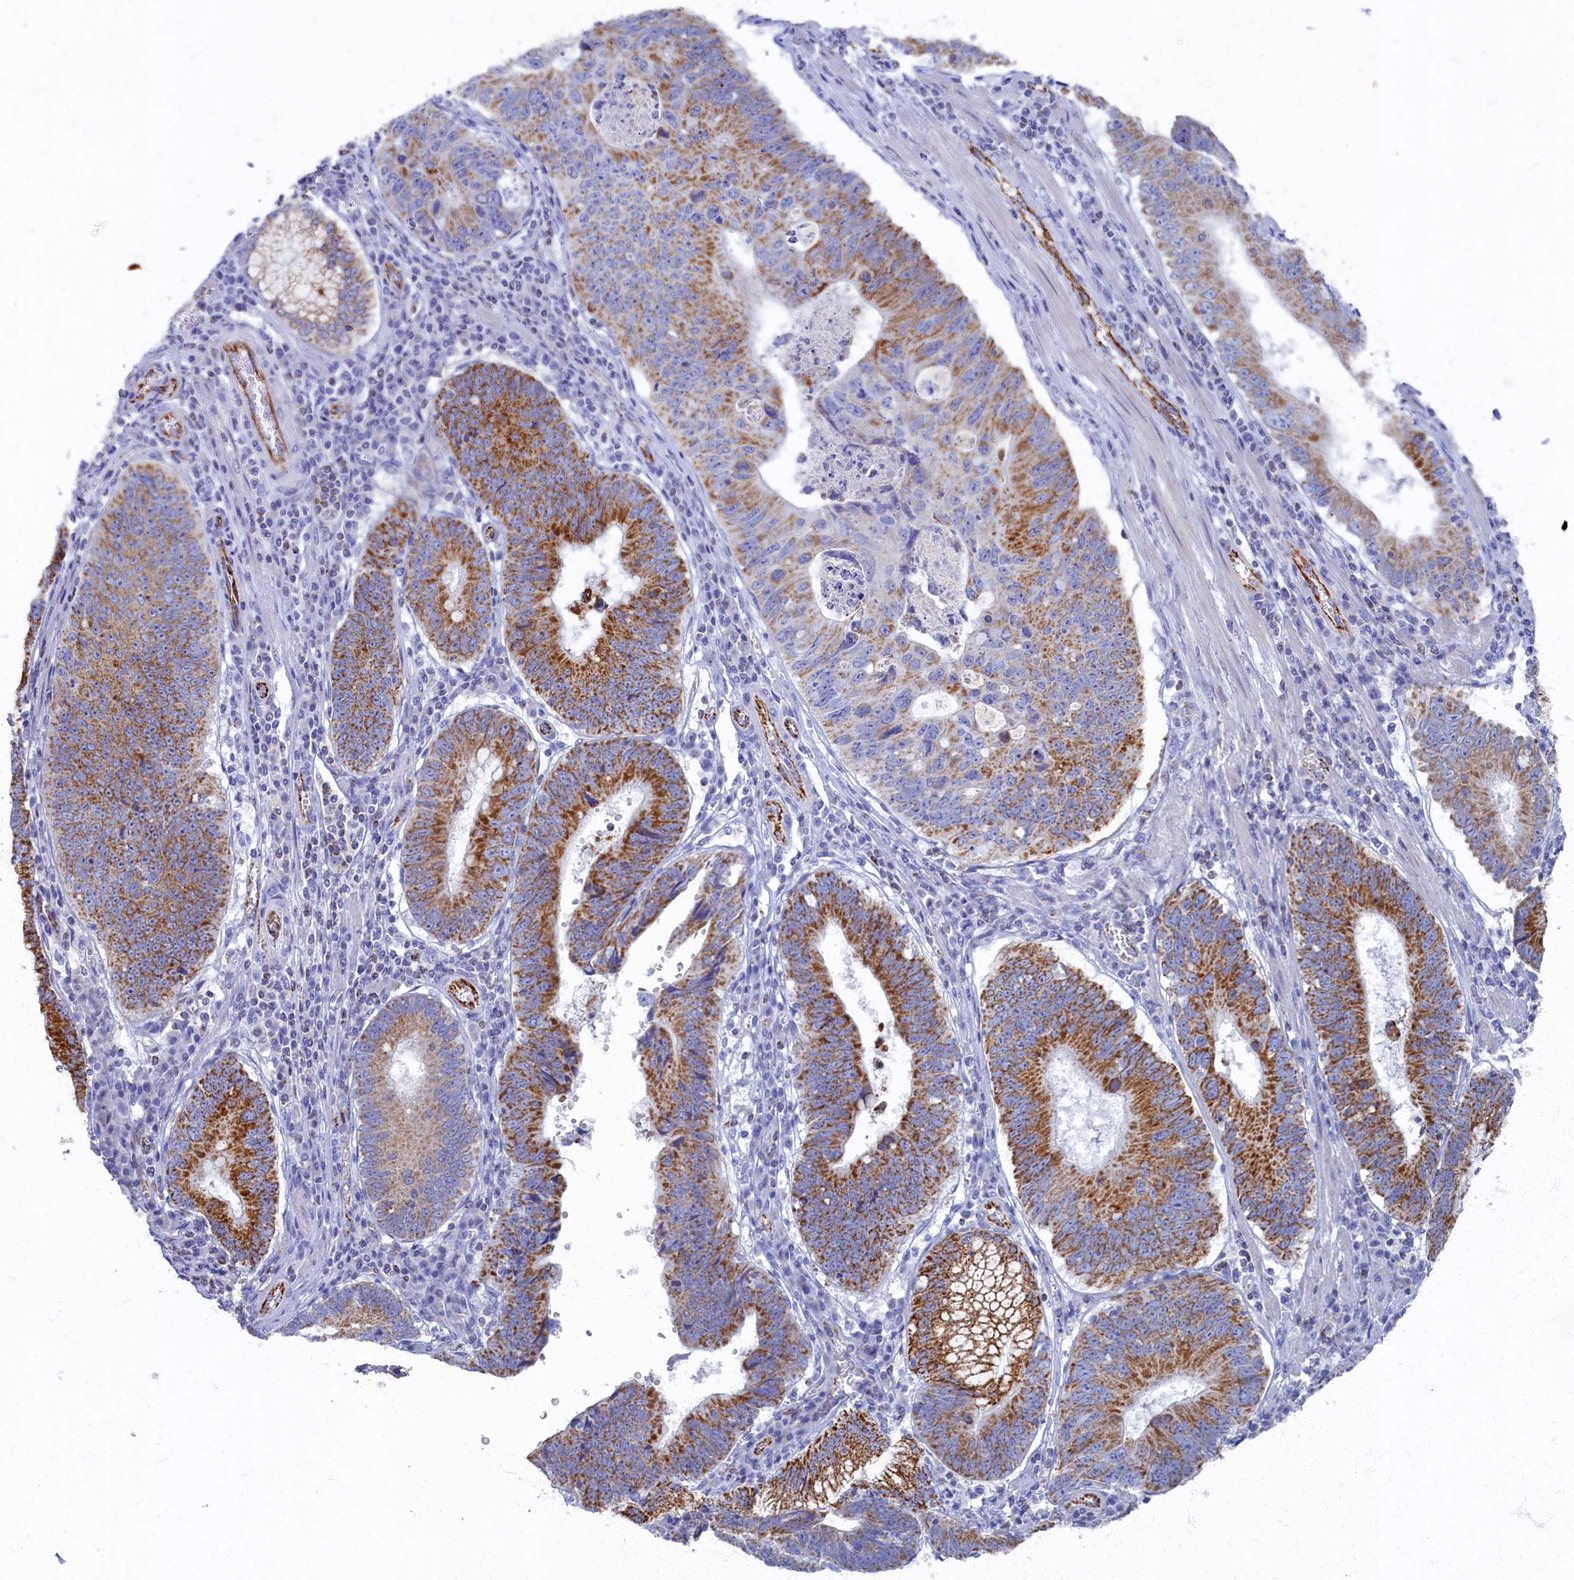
{"staining": {"intensity": "strong", "quantity": "25%-75%", "location": "cytoplasmic/membranous"}, "tissue": "stomach cancer", "cell_type": "Tumor cells", "image_type": "cancer", "snomed": [{"axis": "morphology", "description": "Adenocarcinoma, NOS"}, {"axis": "topography", "description": "Stomach"}], "caption": "Human adenocarcinoma (stomach) stained with a brown dye exhibits strong cytoplasmic/membranous positive staining in approximately 25%-75% of tumor cells.", "gene": "OCIAD2", "patient": {"sex": "male", "age": 59}}